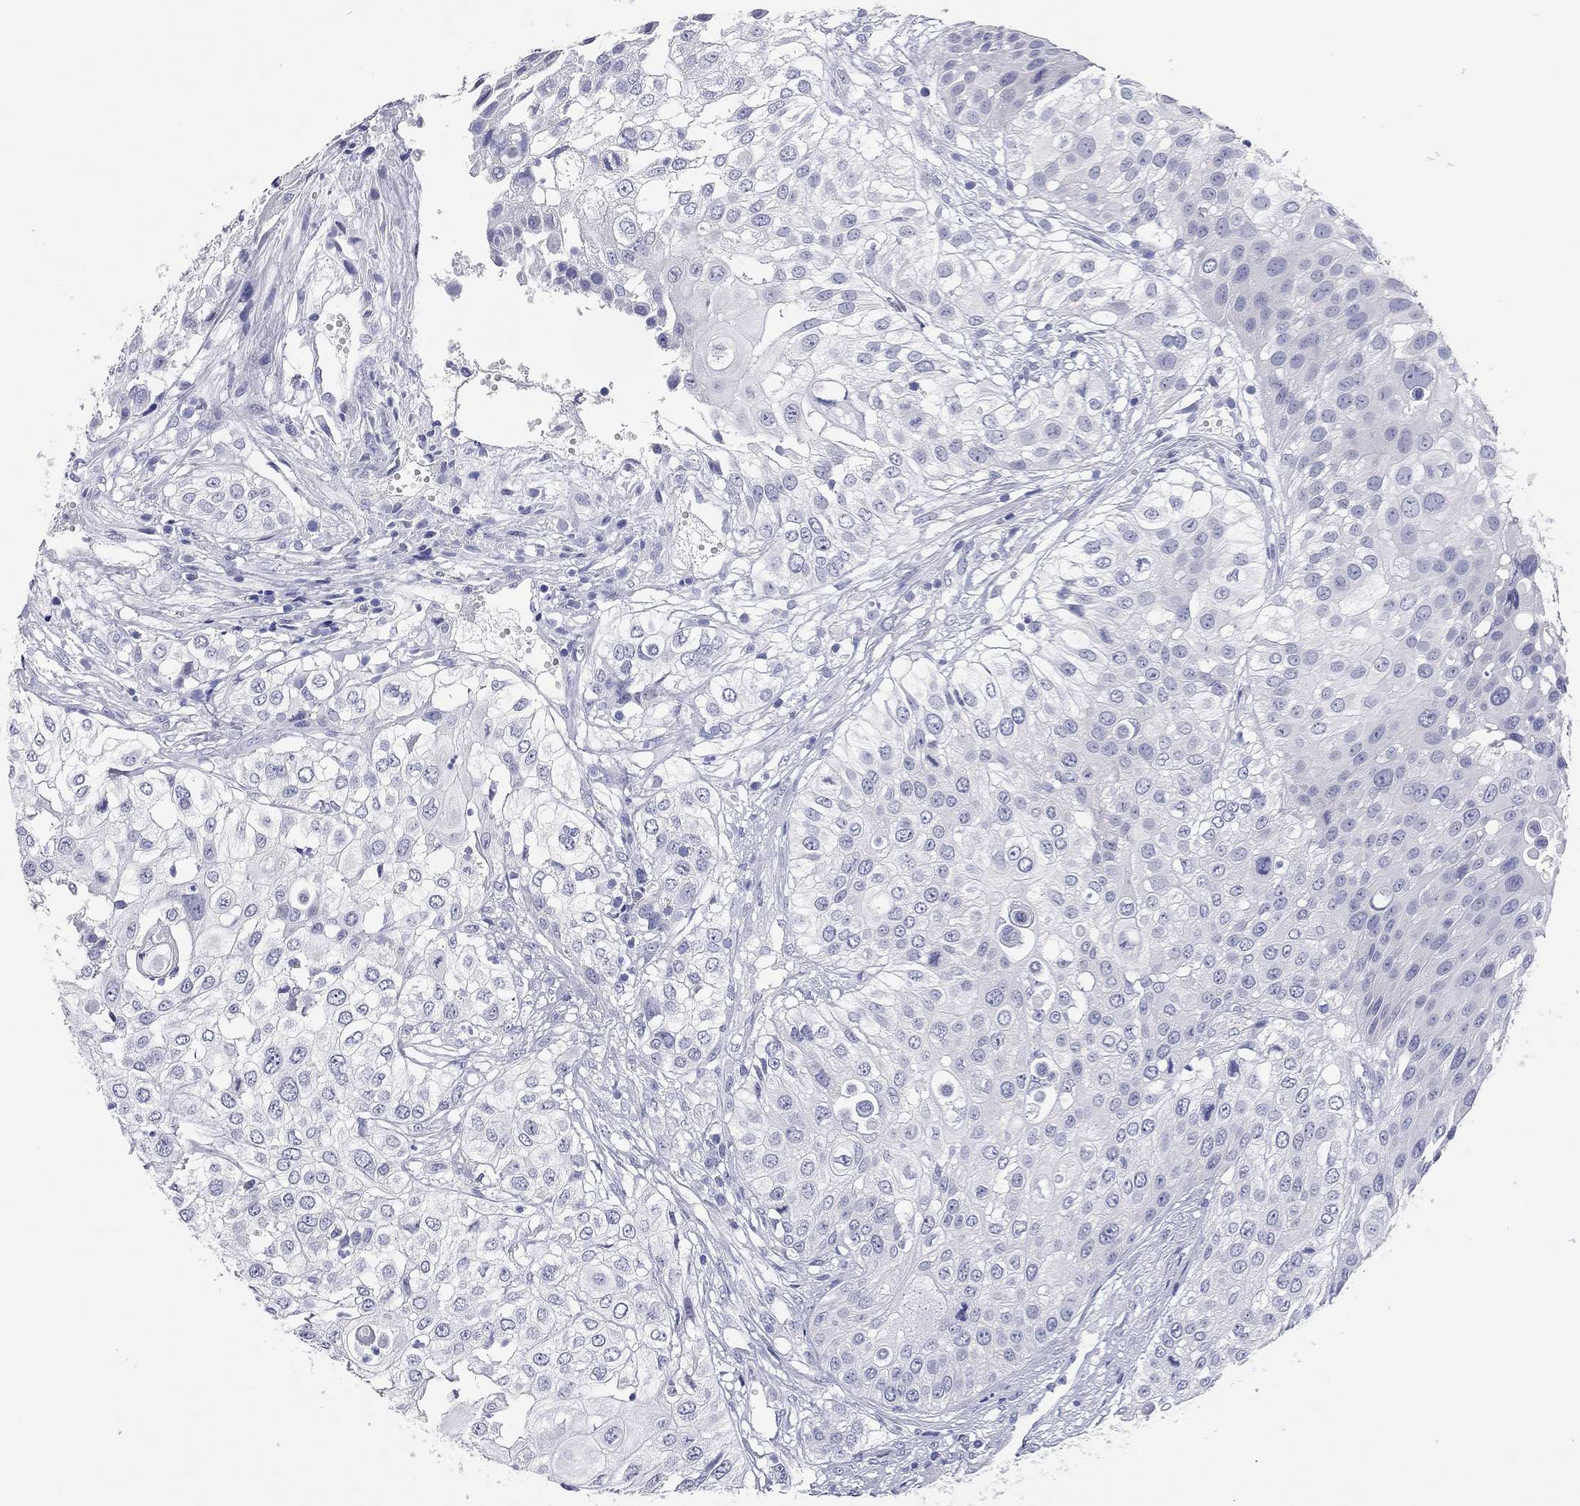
{"staining": {"intensity": "negative", "quantity": "none", "location": "none"}, "tissue": "urothelial cancer", "cell_type": "Tumor cells", "image_type": "cancer", "snomed": [{"axis": "morphology", "description": "Urothelial carcinoma, High grade"}, {"axis": "topography", "description": "Urinary bladder"}], "caption": "The histopathology image displays no significant positivity in tumor cells of high-grade urothelial carcinoma.", "gene": "TMEM221", "patient": {"sex": "female", "age": 79}}